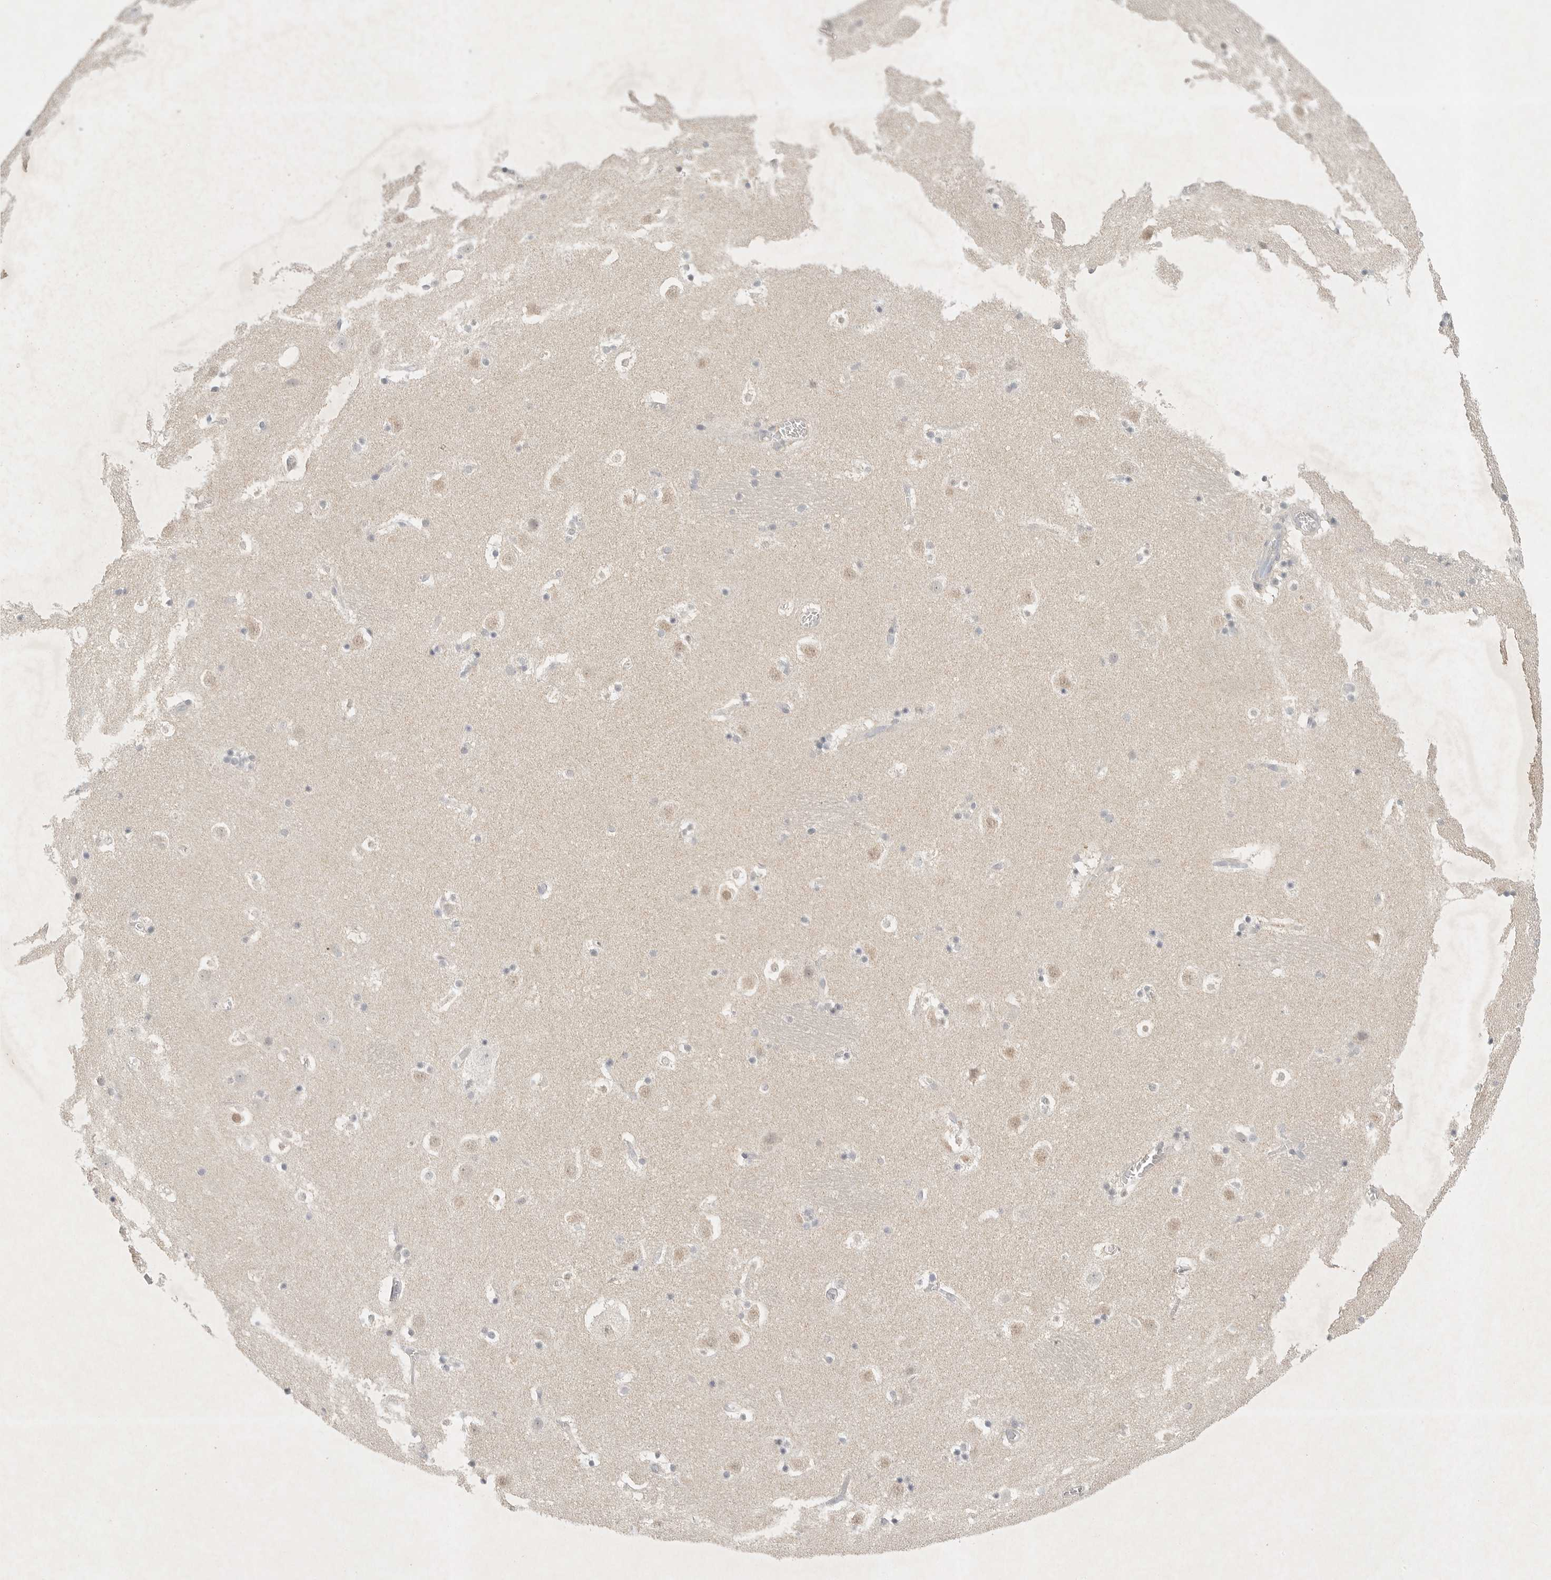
{"staining": {"intensity": "negative", "quantity": "none", "location": "none"}, "tissue": "caudate", "cell_type": "Glial cells", "image_type": "normal", "snomed": [{"axis": "morphology", "description": "Normal tissue, NOS"}, {"axis": "topography", "description": "Lateral ventricle wall"}], "caption": "Immunohistochemistry (IHC) of normal human caudate reveals no staining in glial cells.", "gene": "SLC25A36", "patient": {"sex": "male", "age": 45}}